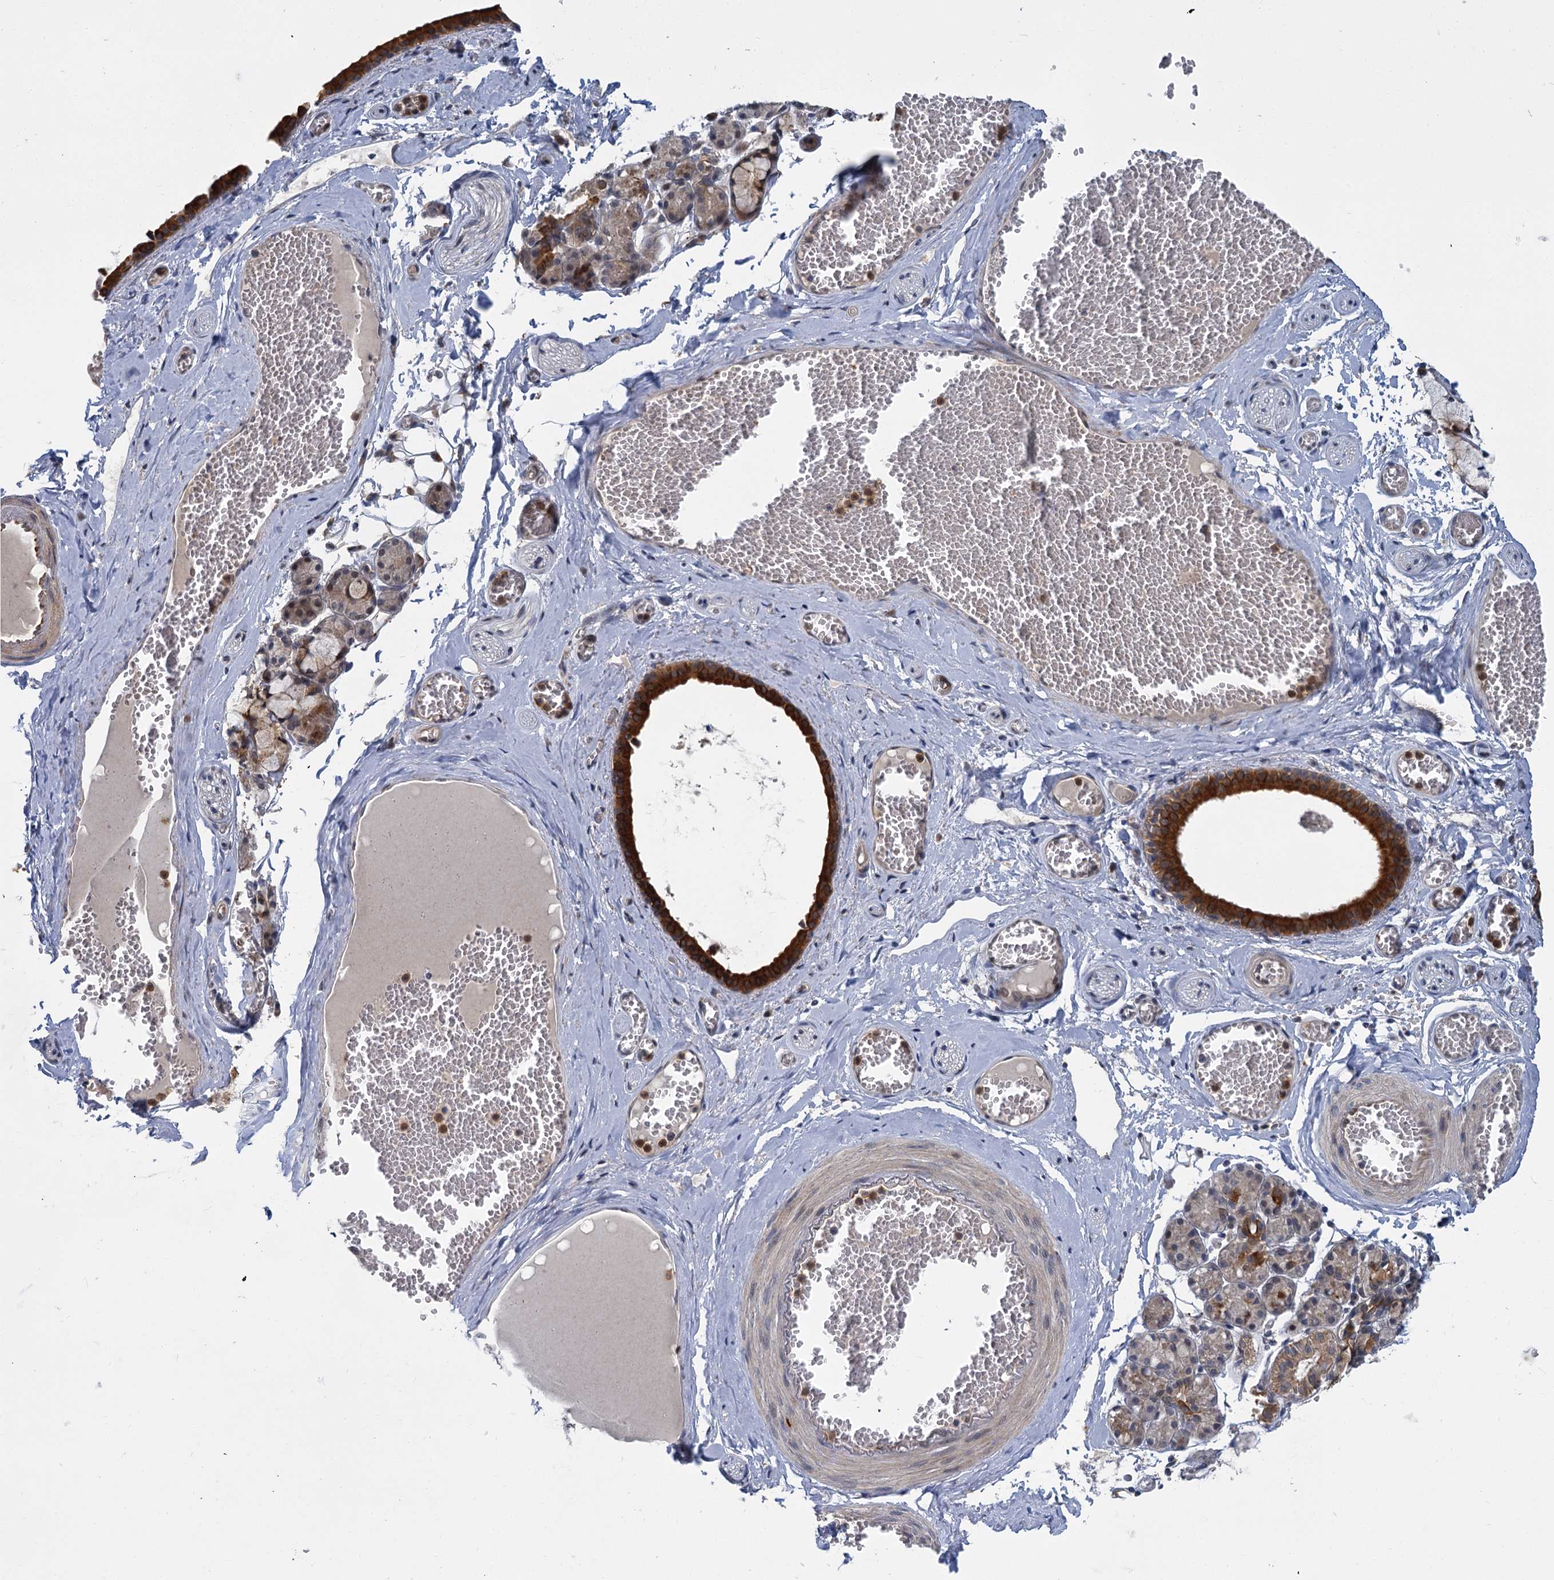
{"staining": {"intensity": "strong", "quantity": "<25%", "location": "cytoplasmic/membranous"}, "tissue": "salivary gland", "cell_type": "Glandular cells", "image_type": "normal", "snomed": [{"axis": "morphology", "description": "Normal tissue, NOS"}, {"axis": "topography", "description": "Salivary gland"}], "caption": "Approximately <25% of glandular cells in normal salivary gland display strong cytoplasmic/membranous protein staining as visualized by brown immunohistochemical staining.", "gene": "APBA2", "patient": {"sex": "male", "age": 63}}